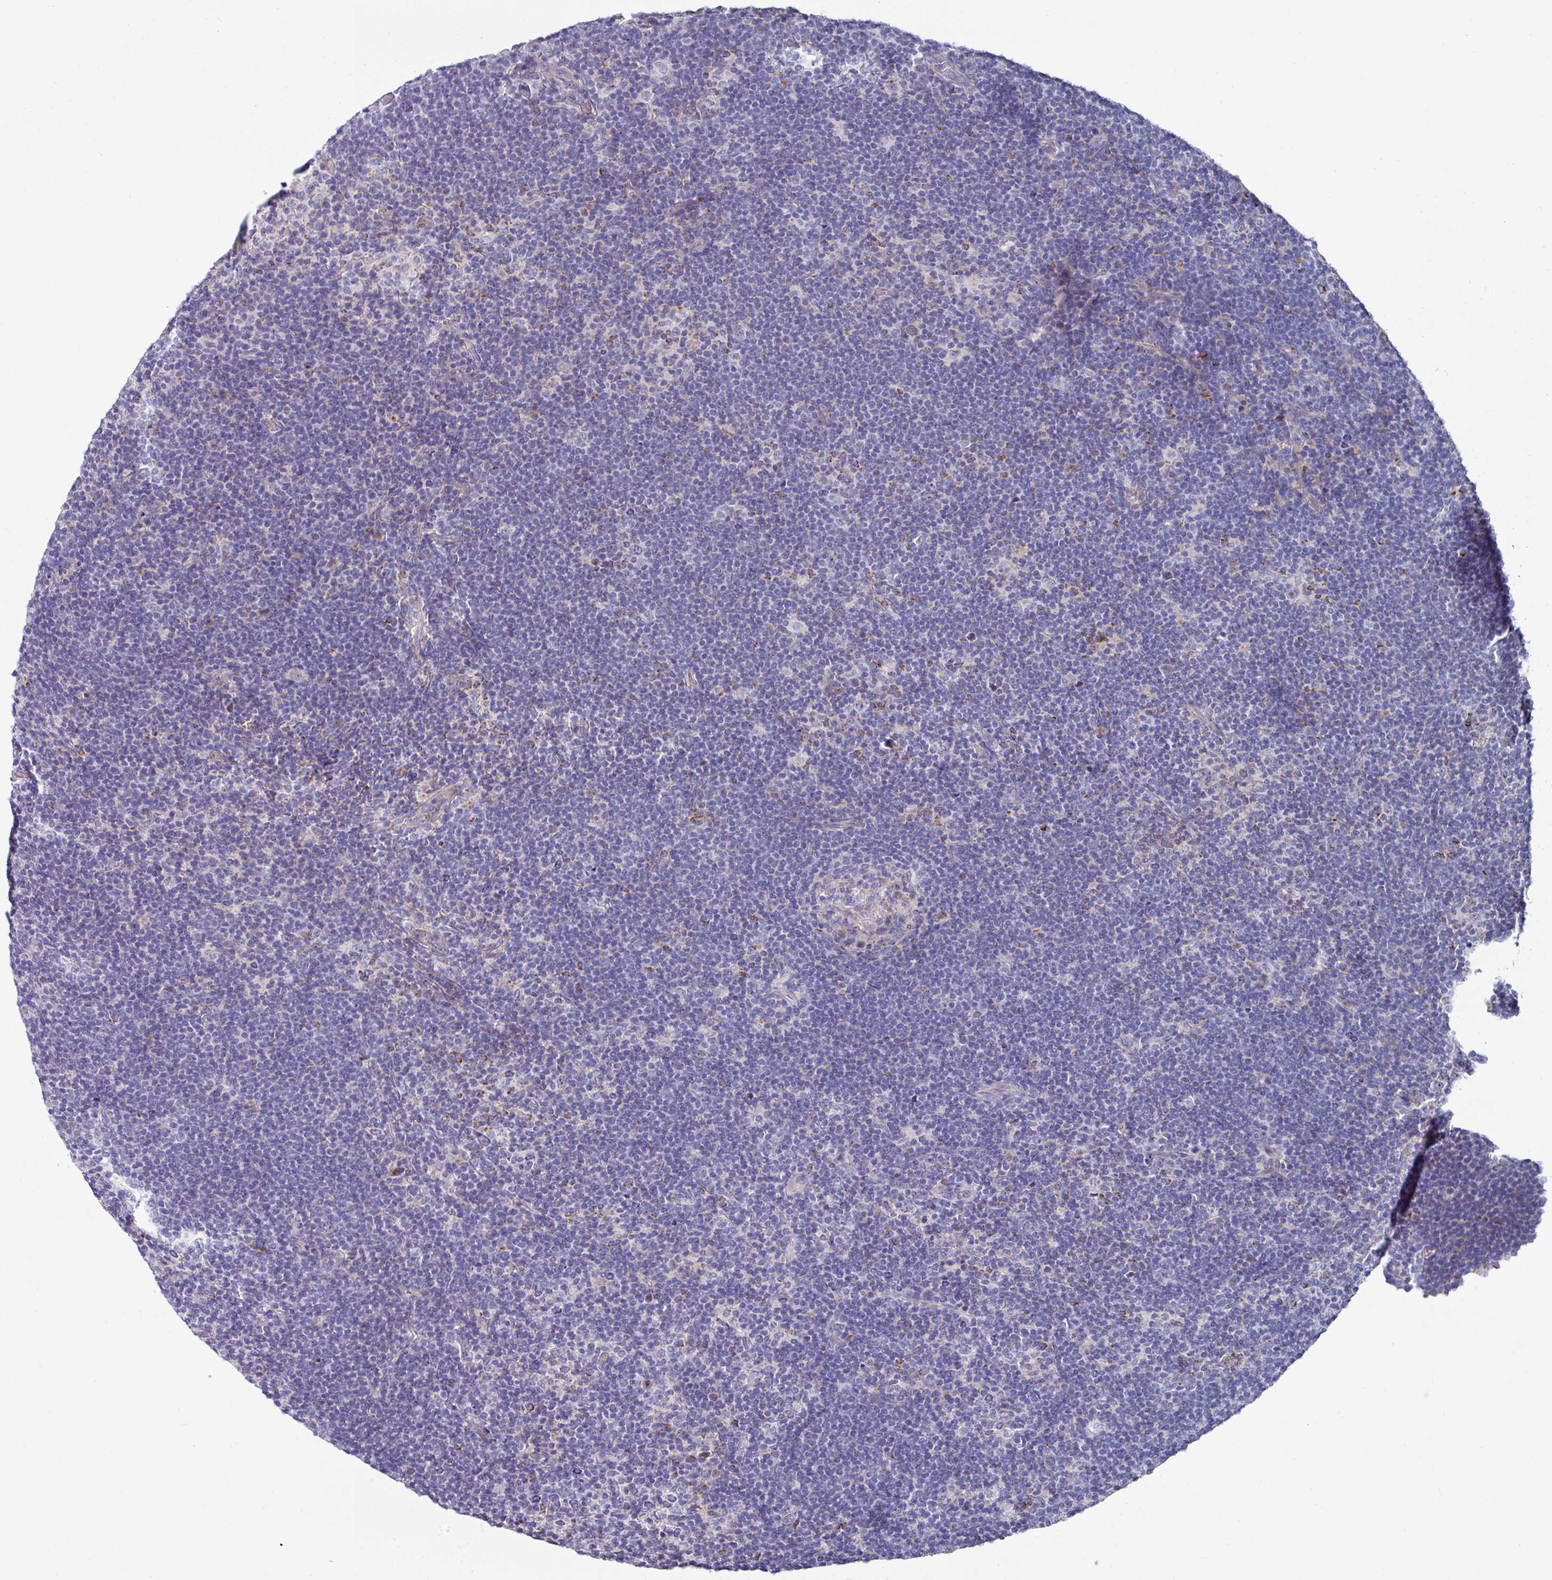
{"staining": {"intensity": "weak", "quantity": "25%-75%", "location": "cytoplasmic/membranous"}, "tissue": "lymphoma", "cell_type": "Tumor cells", "image_type": "cancer", "snomed": [{"axis": "morphology", "description": "Hodgkin's disease, NOS"}, {"axis": "topography", "description": "Lymph node"}], "caption": "An IHC micrograph of neoplastic tissue is shown. Protein staining in brown labels weak cytoplasmic/membranous positivity in Hodgkin's disease within tumor cells. (IHC, brightfield microscopy, high magnification).", "gene": "CLDN1", "patient": {"sex": "female", "age": 57}}